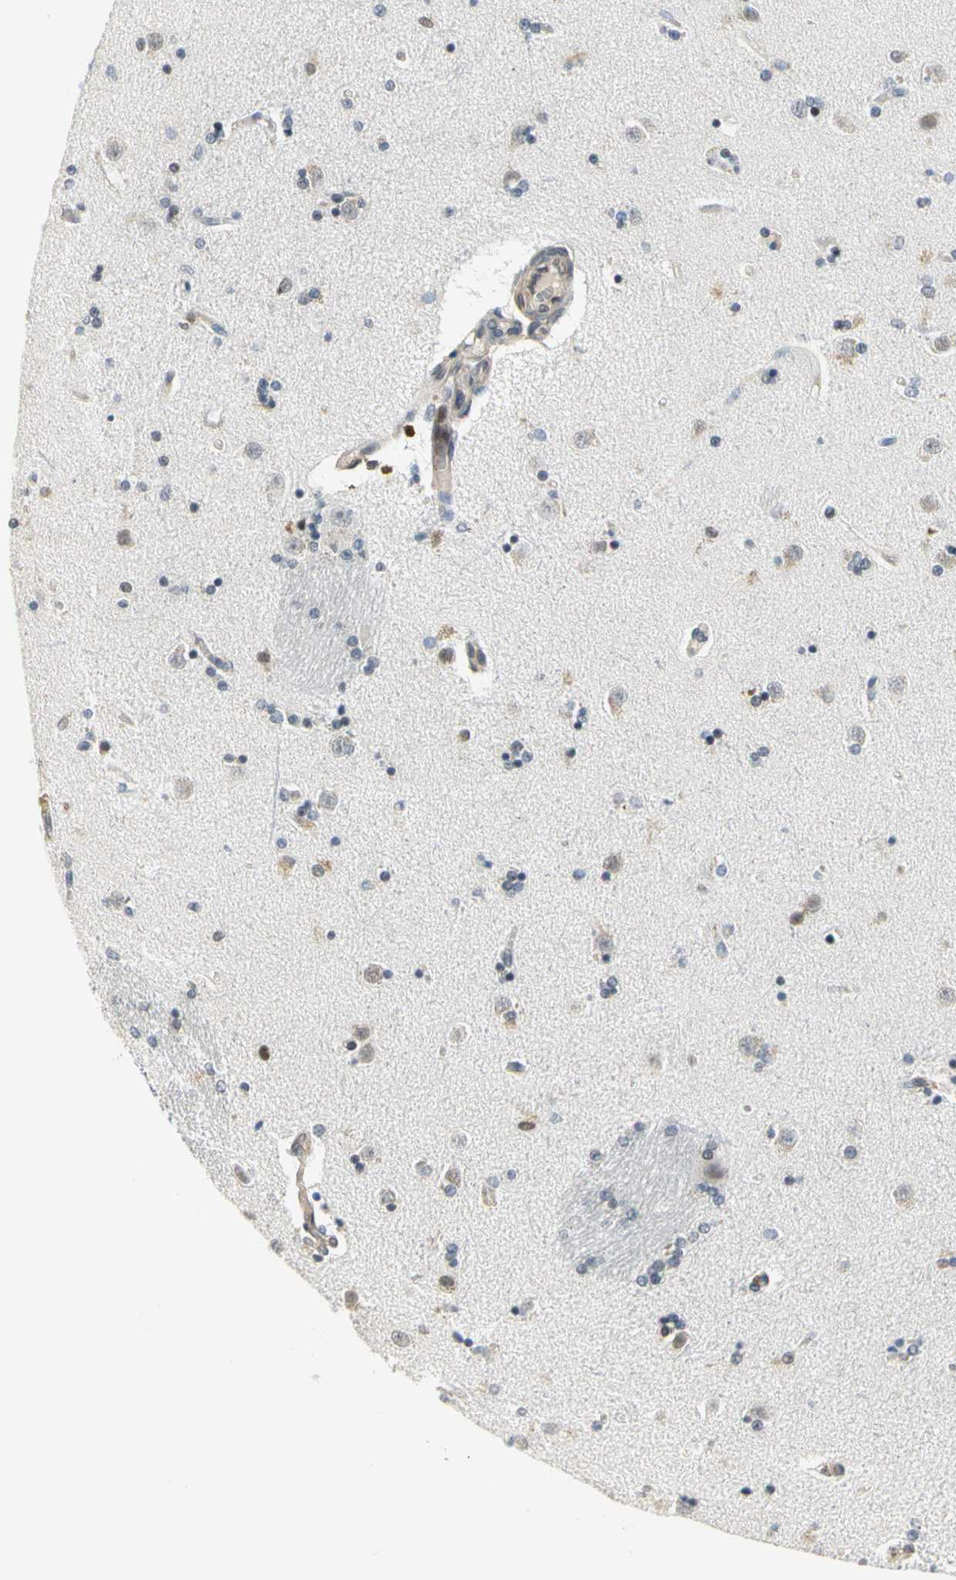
{"staining": {"intensity": "moderate", "quantity": "25%-75%", "location": "nuclear"}, "tissue": "caudate", "cell_type": "Glial cells", "image_type": "normal", "snomed": [{"axis": "morphology", "description": "Normal tissue, NOS"}, {"axis": "topography", "description": "Lateral ventricle wall"}], "caption": "Protein analysis of normal caudate reveals moderate nuclear staining in about 25%-75% of glial cells.", "gene": "IMPG2", "patient": {"sex": "female", "age": 54}}